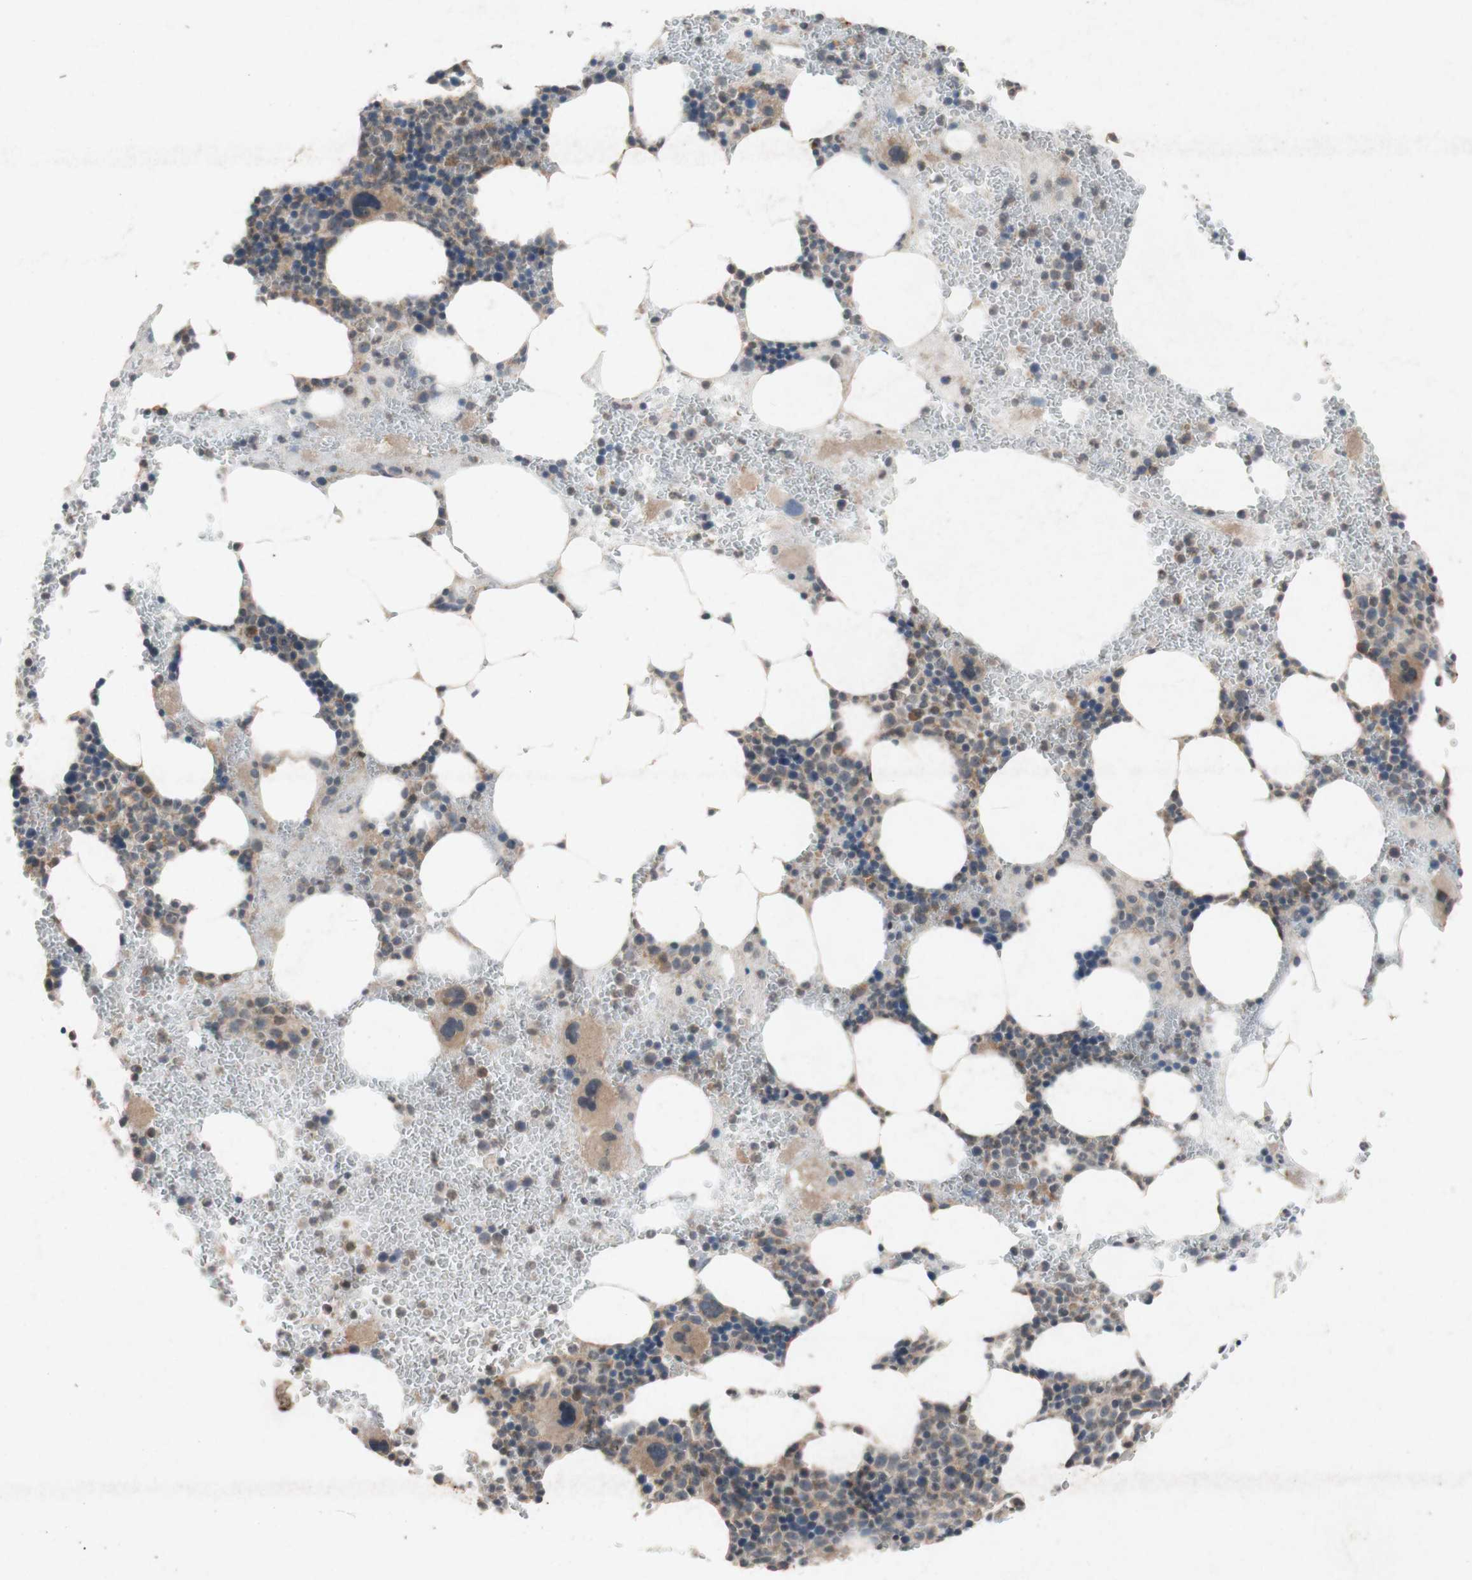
{"staining": {"intensity": "weak", "quantity": "25%-75%", "location": "cytoplasmic/membranous"}, "tissue": "bone marrow", "cell_type": "Hematopoietic cells", "image_type": "normal", "snomed": [{"axis": "morphology", "description": "Normal tissue, NOS"}, {"axis": "morphology", "description": "Inflammation, NOS"}, {"axis": "topography", "description": "Bone marrow"}], "caption": "Immunohistochemistry of normal bone marrow shows low levels of weak cytoplasmic/membranous expression in approximately 25%-75% of hematopoietic cells.", "gene": "ATP6V1F", "patient": {"sex": "female", "age": 76}}